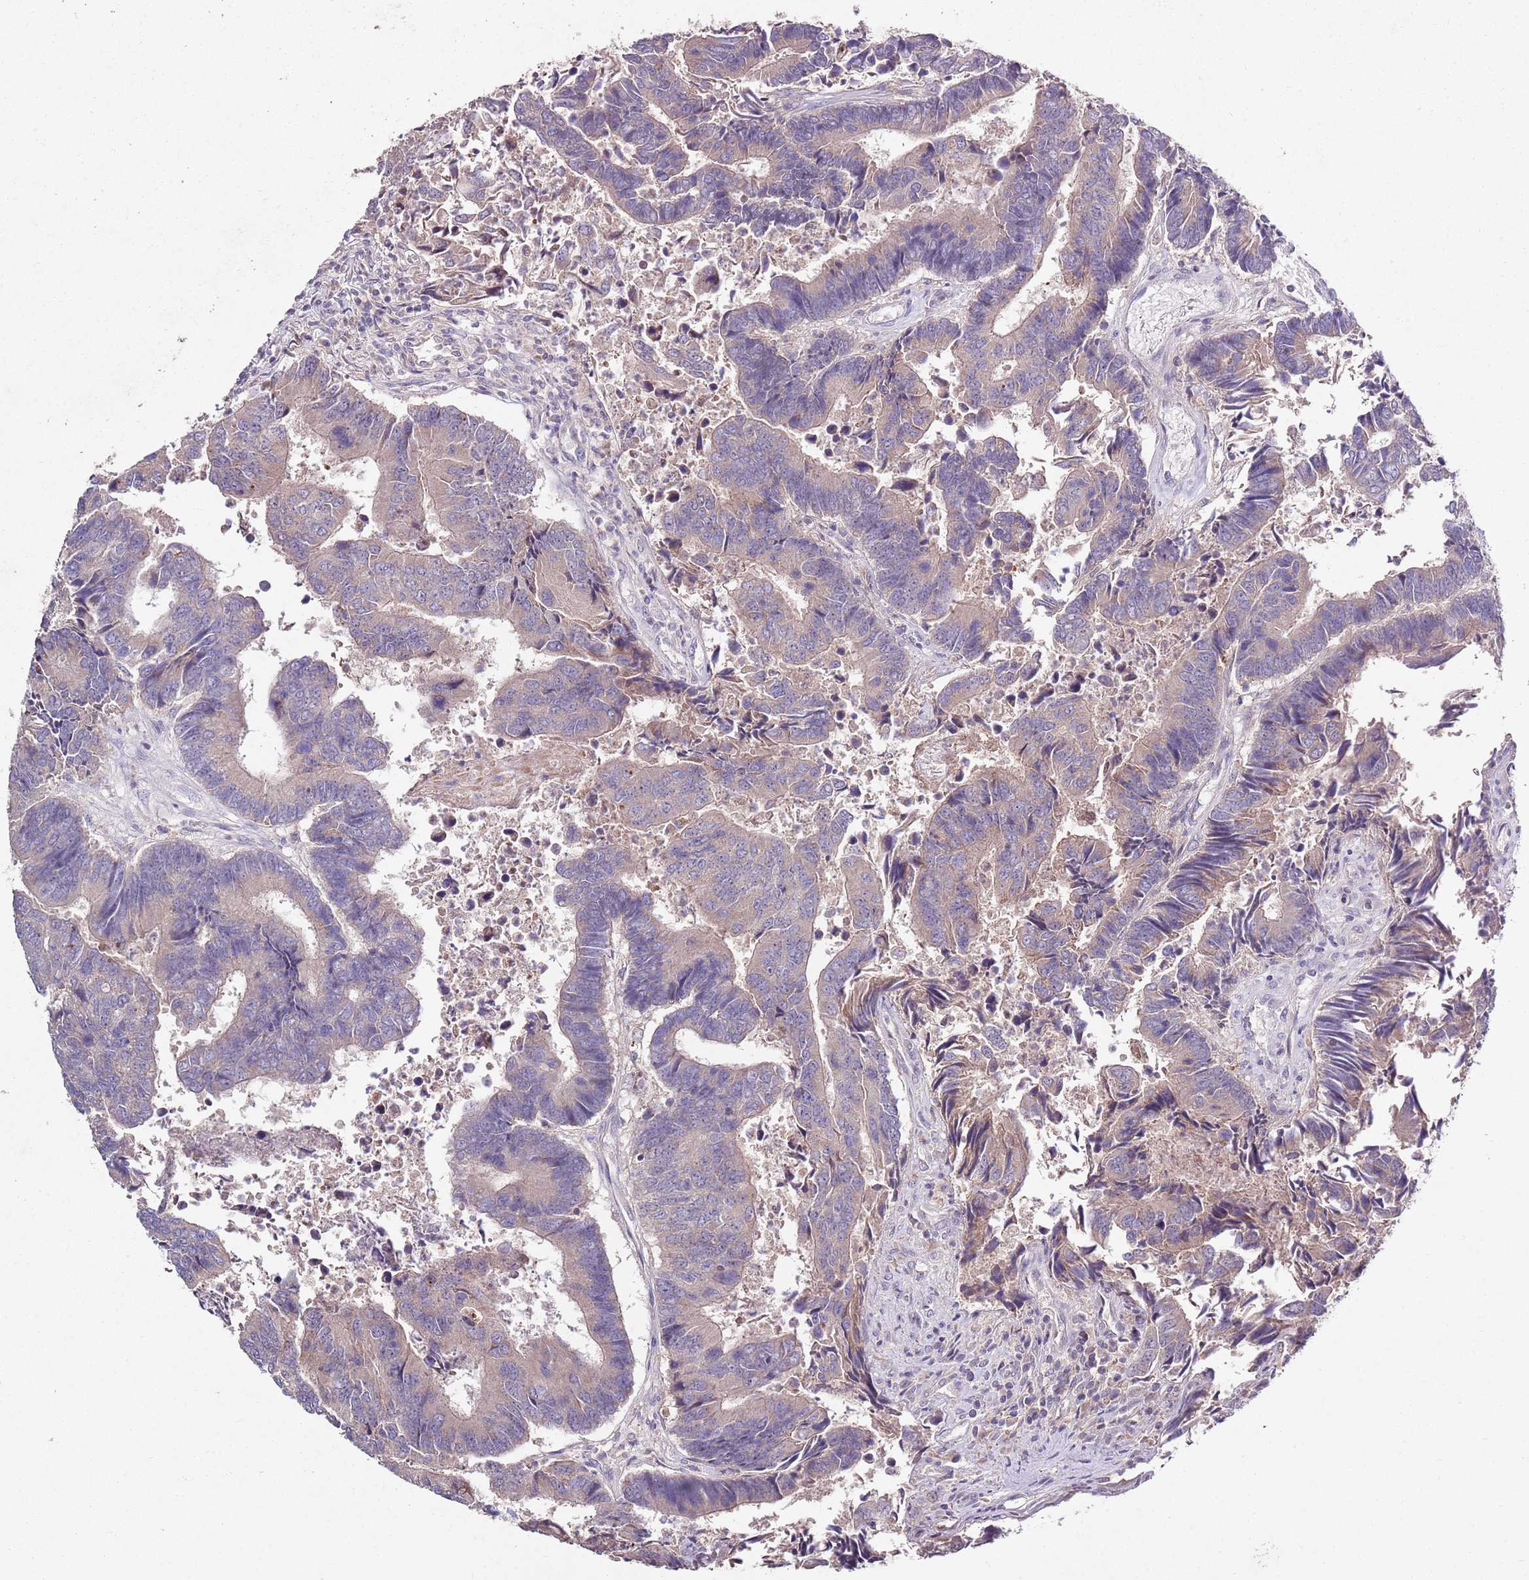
{"staining": {"intensity": "weak", "quantity": "<25%", "location": "cytoplasmic/membranous"}, "tissue": "colorectal cancer", "cell_type": "Tumor cells", "image_type": "cancer", "snomed": [{"axis": "morphology", "description": "Adenocarcinoma, NOS"}, {"axis": "topography", "description": "Colon"}], "caption": "Immunohistochemical staining of human adenocarcinoma (colorectal) shows no significant expression in tumor cells.", "gene": "NRDE2", "patient": {"sex": "female", "age": 67}}